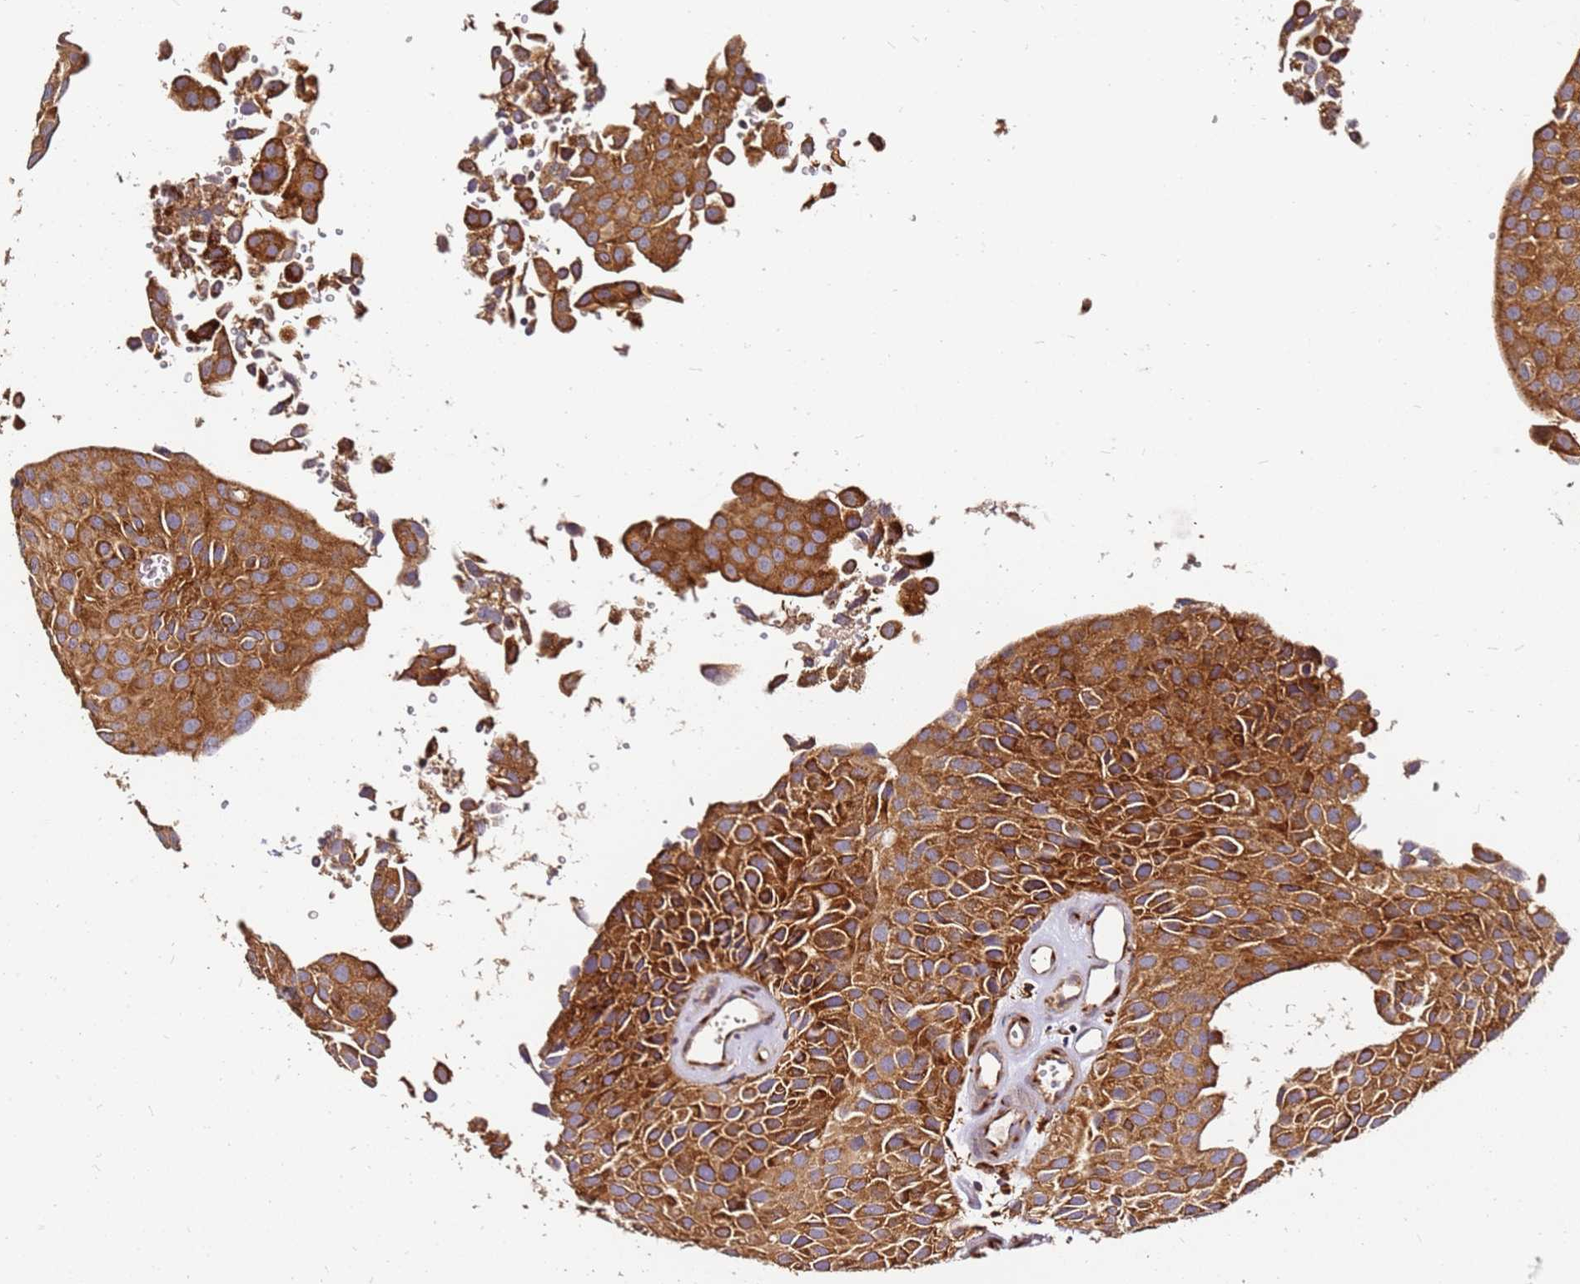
{"staining": {"intensity": "strong", "quantity": ">75%", "location": "cytoplasmic/membranous"}, "tissue": "urothelial cancer", "cell_type": "Tumor cells", "image_type": "cancer", "snomed": [{"axis": "morphology", "description": "Urothelial carcinoma, Low grade"}, {"axis": "topography", "description": "Urinary bladder"}], "caption": "Protein staining of urothelial carcinoma (low-grade) tissue reveals strong cytoplasmic/membranous staining in approximately >75% of tumor cells.", "gene": "DVL3", "patient": {"sex": "male", "age": 88}}